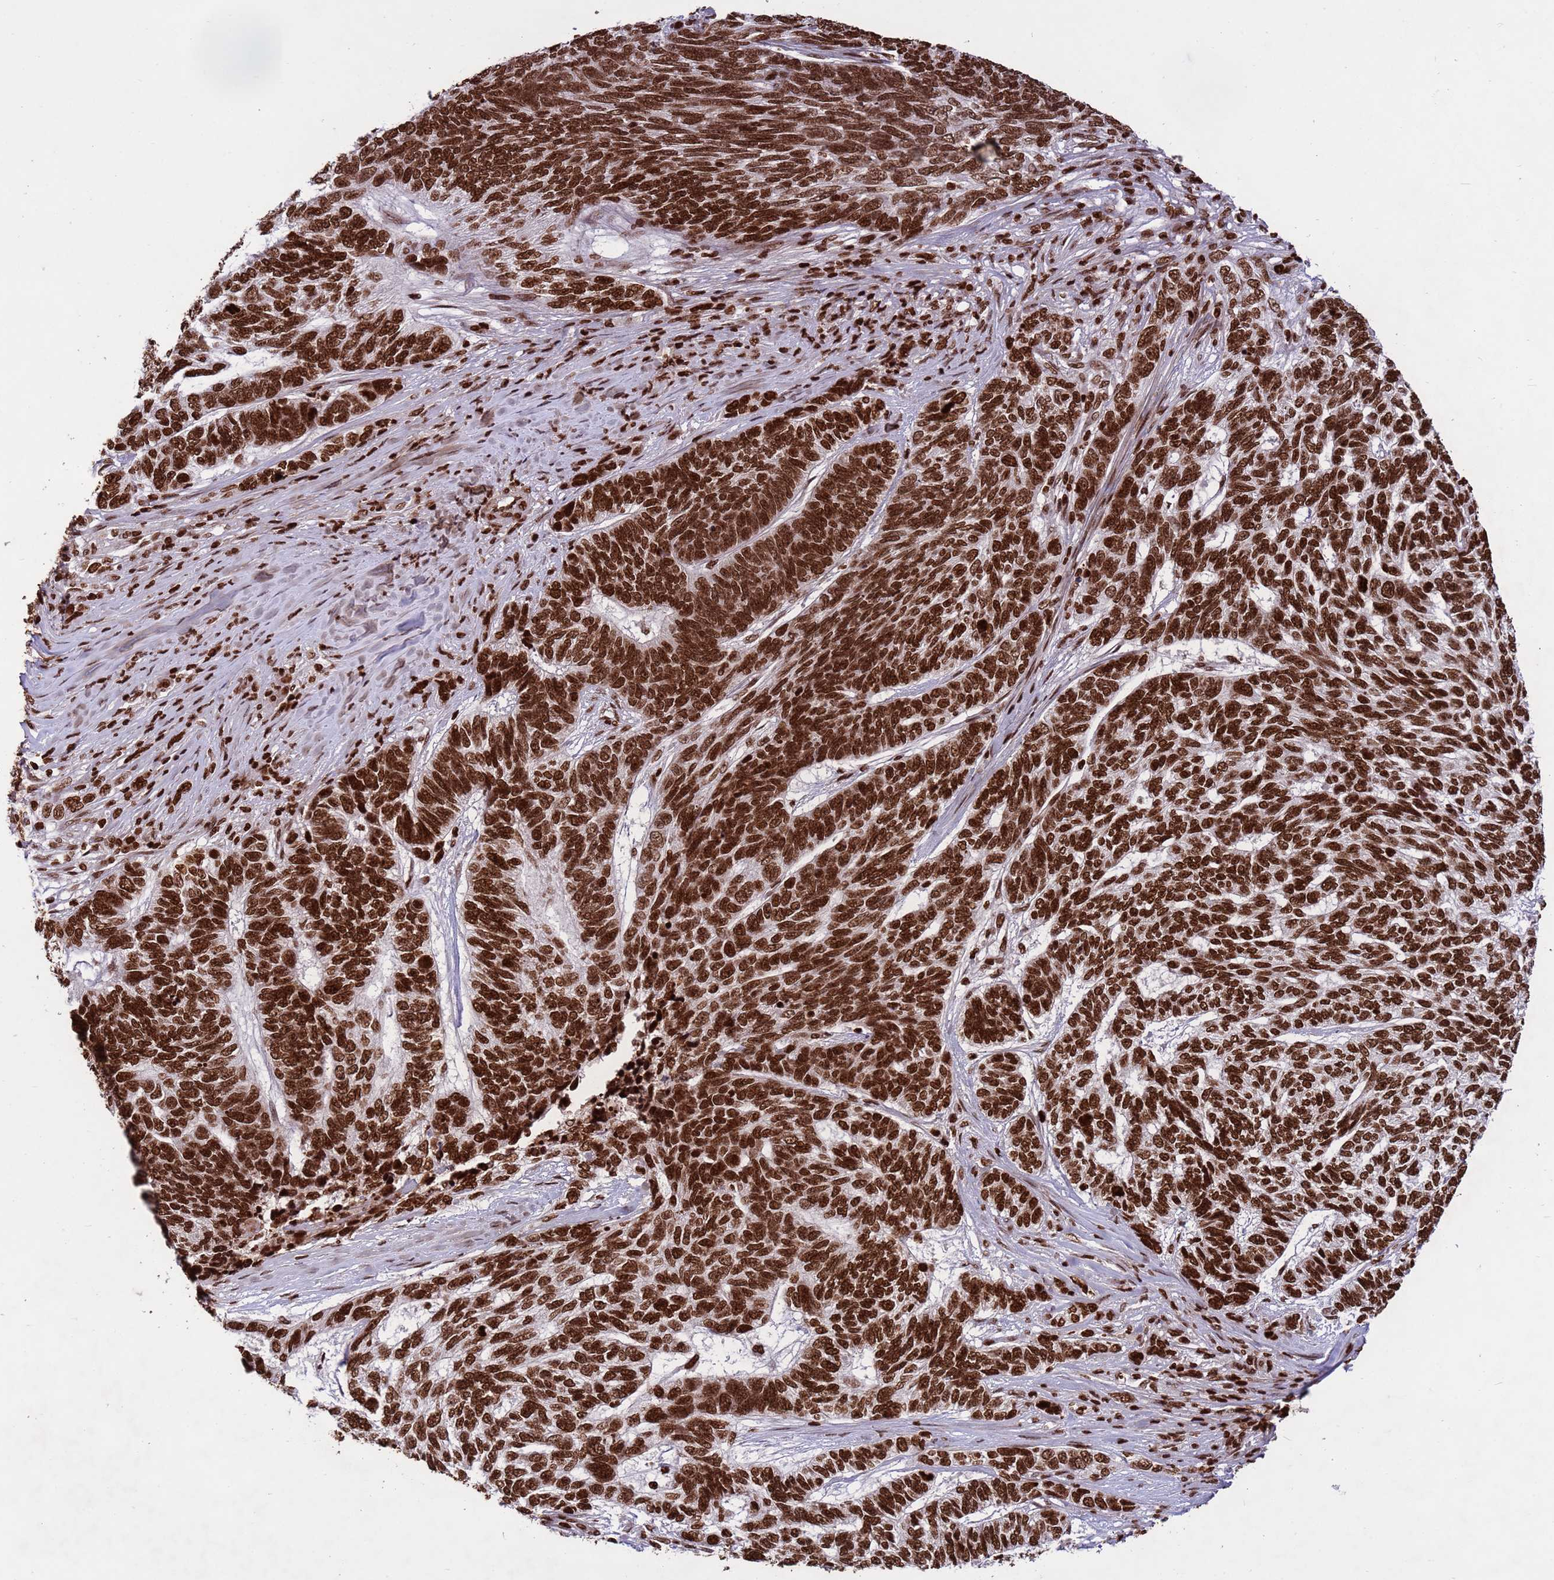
{"staining": {"intensity": "strong", "quantity": ">75%", "location": "nuclear"}, "tissue": "skin cancer", "cell_type": "Tumor cells", "image_type": "cancer", "snomed": [{"axis": "morphology", "description": "Basal cell carcinoma"}, {"axis": "topography", "description": "Skin"}], "caption": "Approximately >75% of tumor cells in basal cell carcinoma (skin) exhibit strong nuclear protein staining as visualized by brown immunohistochemical staining.", "gene": "H3-3B", "patient": {"sex": "female", "age": 65}}